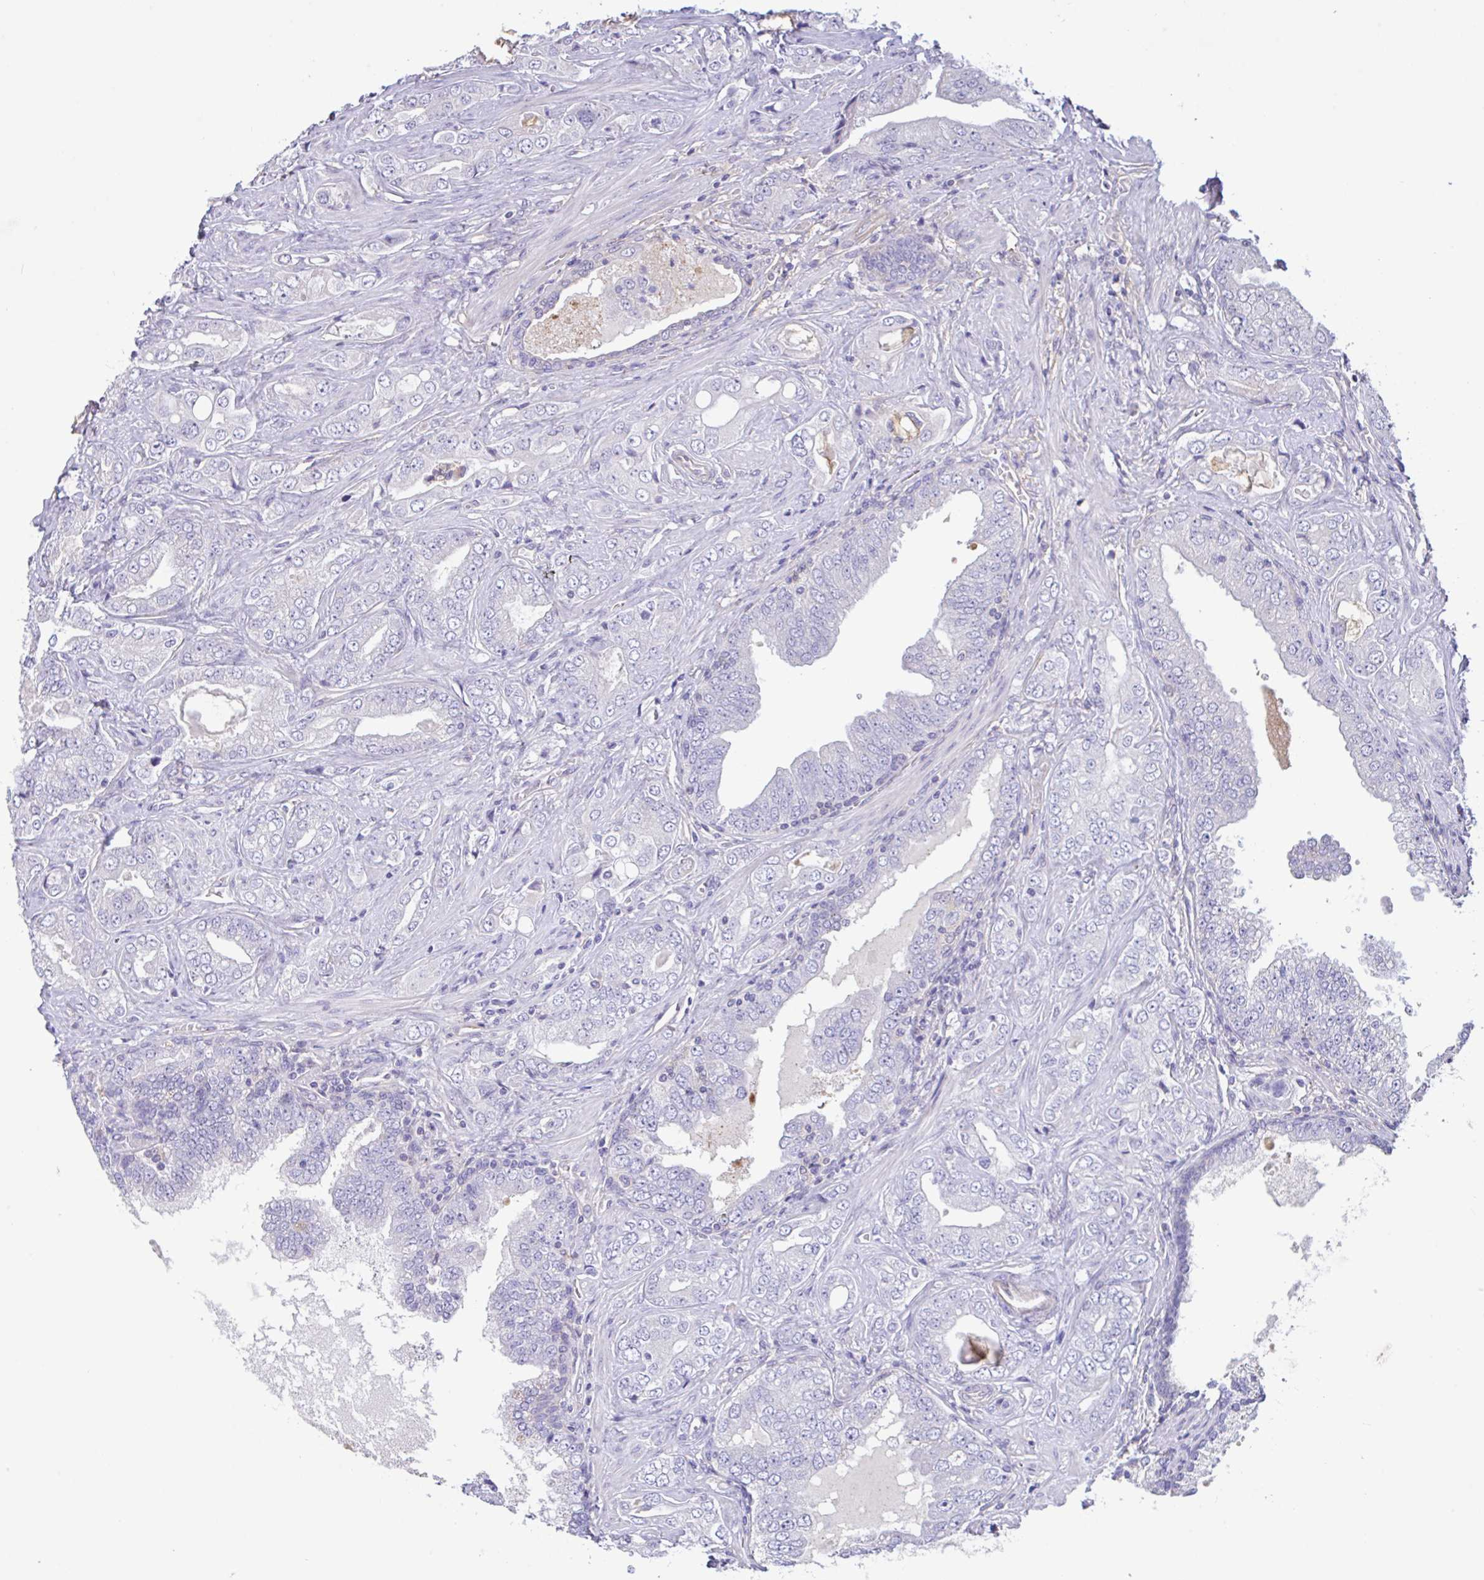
{"staining": {"intensity": "negative", "quantity": "none", "location": "none"}, "tissue": "prostate cancer", "cell_type": "Tumor cells", "image_type": "cancer", "snomed": [{"axis": "morphology", "description": "Adenocarcinoma, High grade"}, {"axis": "topography", "description": "Prostate"}], "caption": "The image demonstrates no significant positivity in tumor cells of prostate high-grade adenocarcinoma. Brightfield microscopy of immunohistochemistry (IHC) stained with DAB (brown) and hematoxylin (blue), captured at high magnification.", "gene": "PLCD4", "patient": {"sex": "male", "age": 67}}